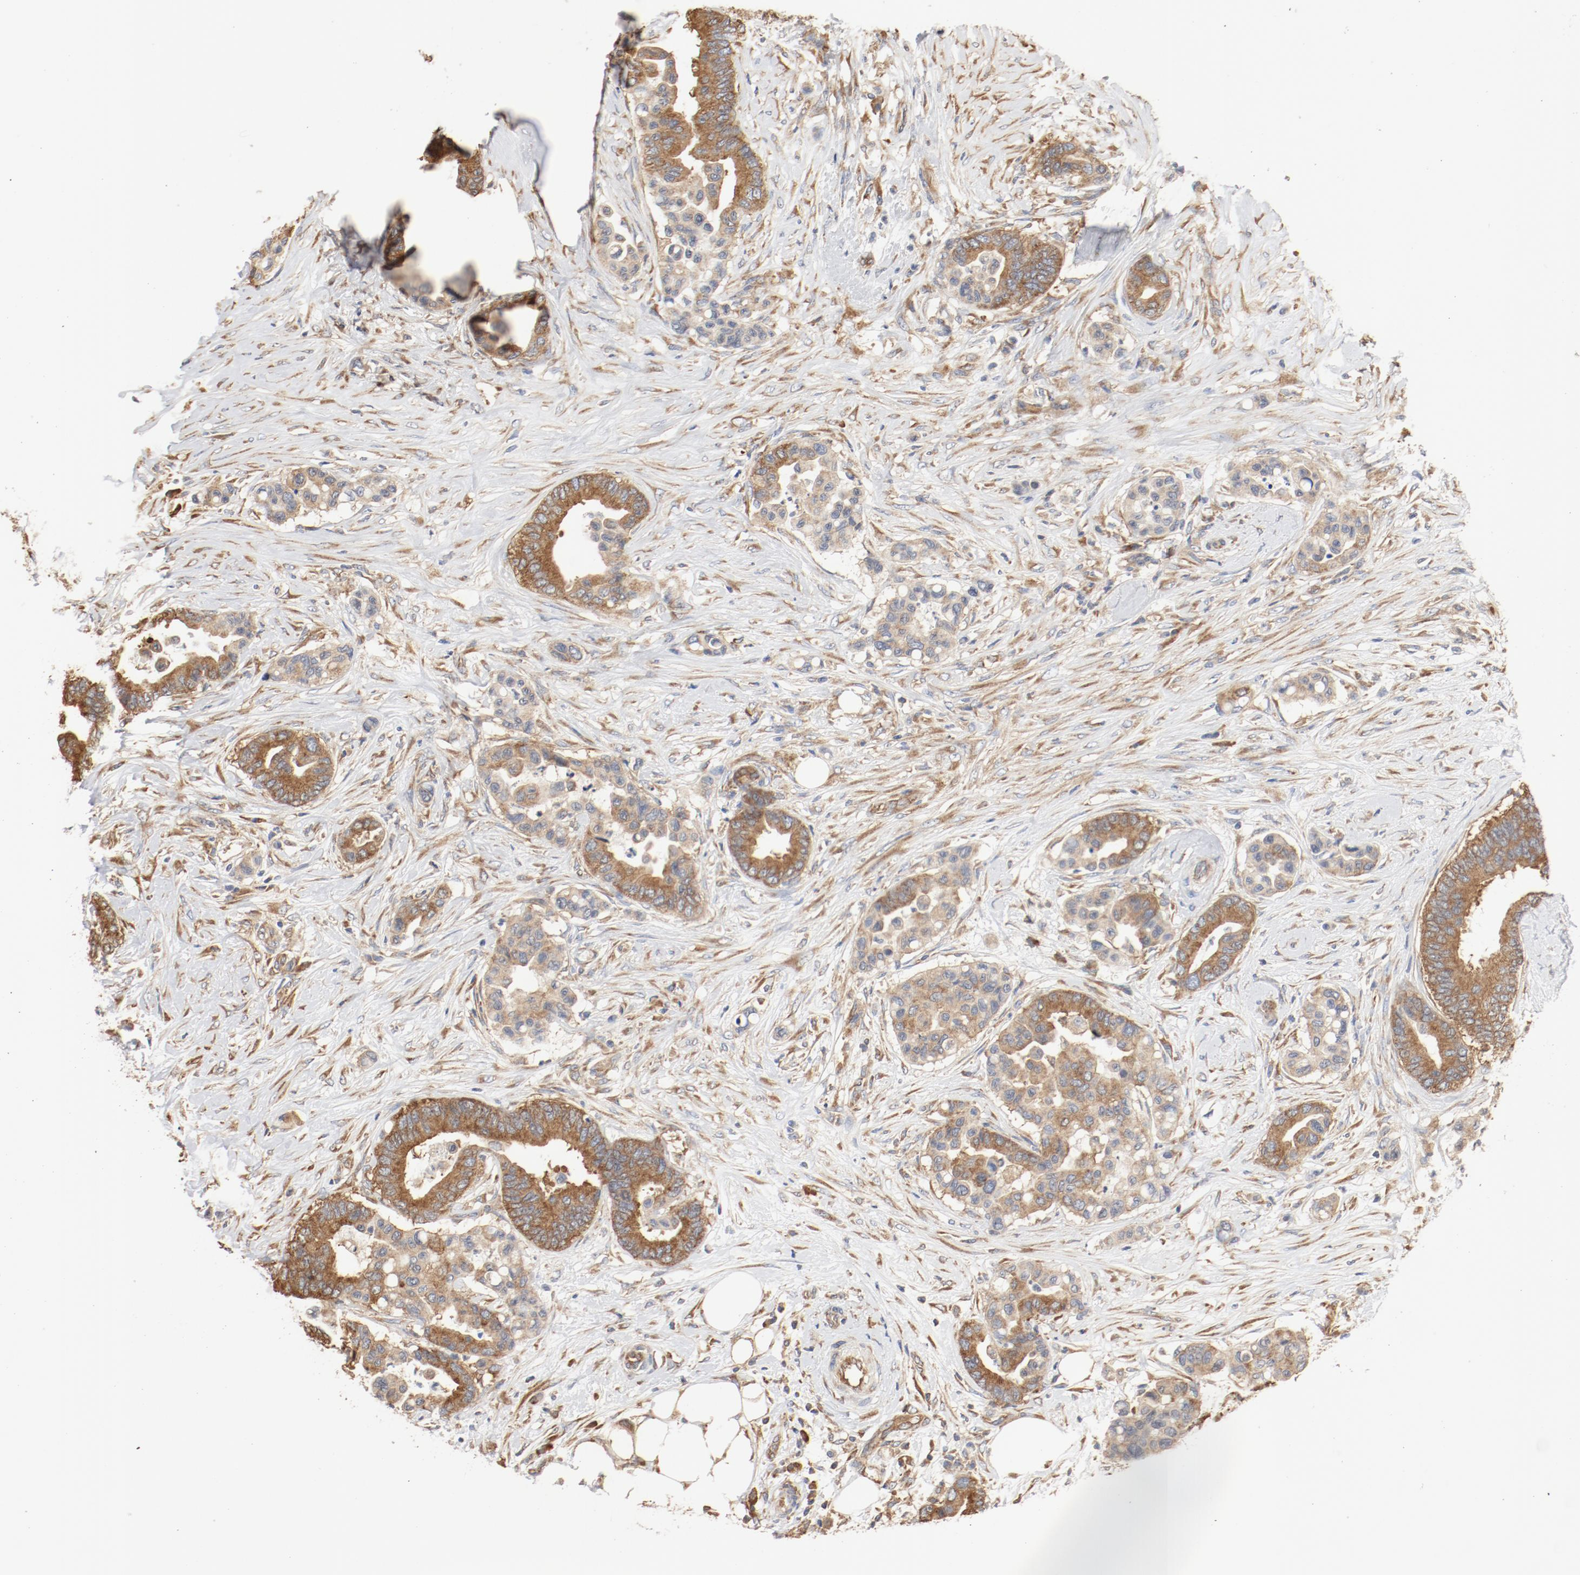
{"staining": {"intensity": "moderate", "quantity": ">75%", "location": "cytoplasmic/membranous"}, "tissue": "colorectal cancer", "cell_type": "Tumor cells", "image_type": "cancer", "snomed": [{"axis": "morphology", "description": "Adenocarcinoma, NOS"}, {"axis": "topography", "description": "Colon"}], "caption": "Adenocarcinoma (colorectal) stained with DAB (3,3'-diaminobenzidine) IHC exhibits medium levels of moderate cytoplasmic/membranous positivity in about >75% of tumor cells.", "gene": "RPS6", "patient": {"sex": "male", "age": 82}}